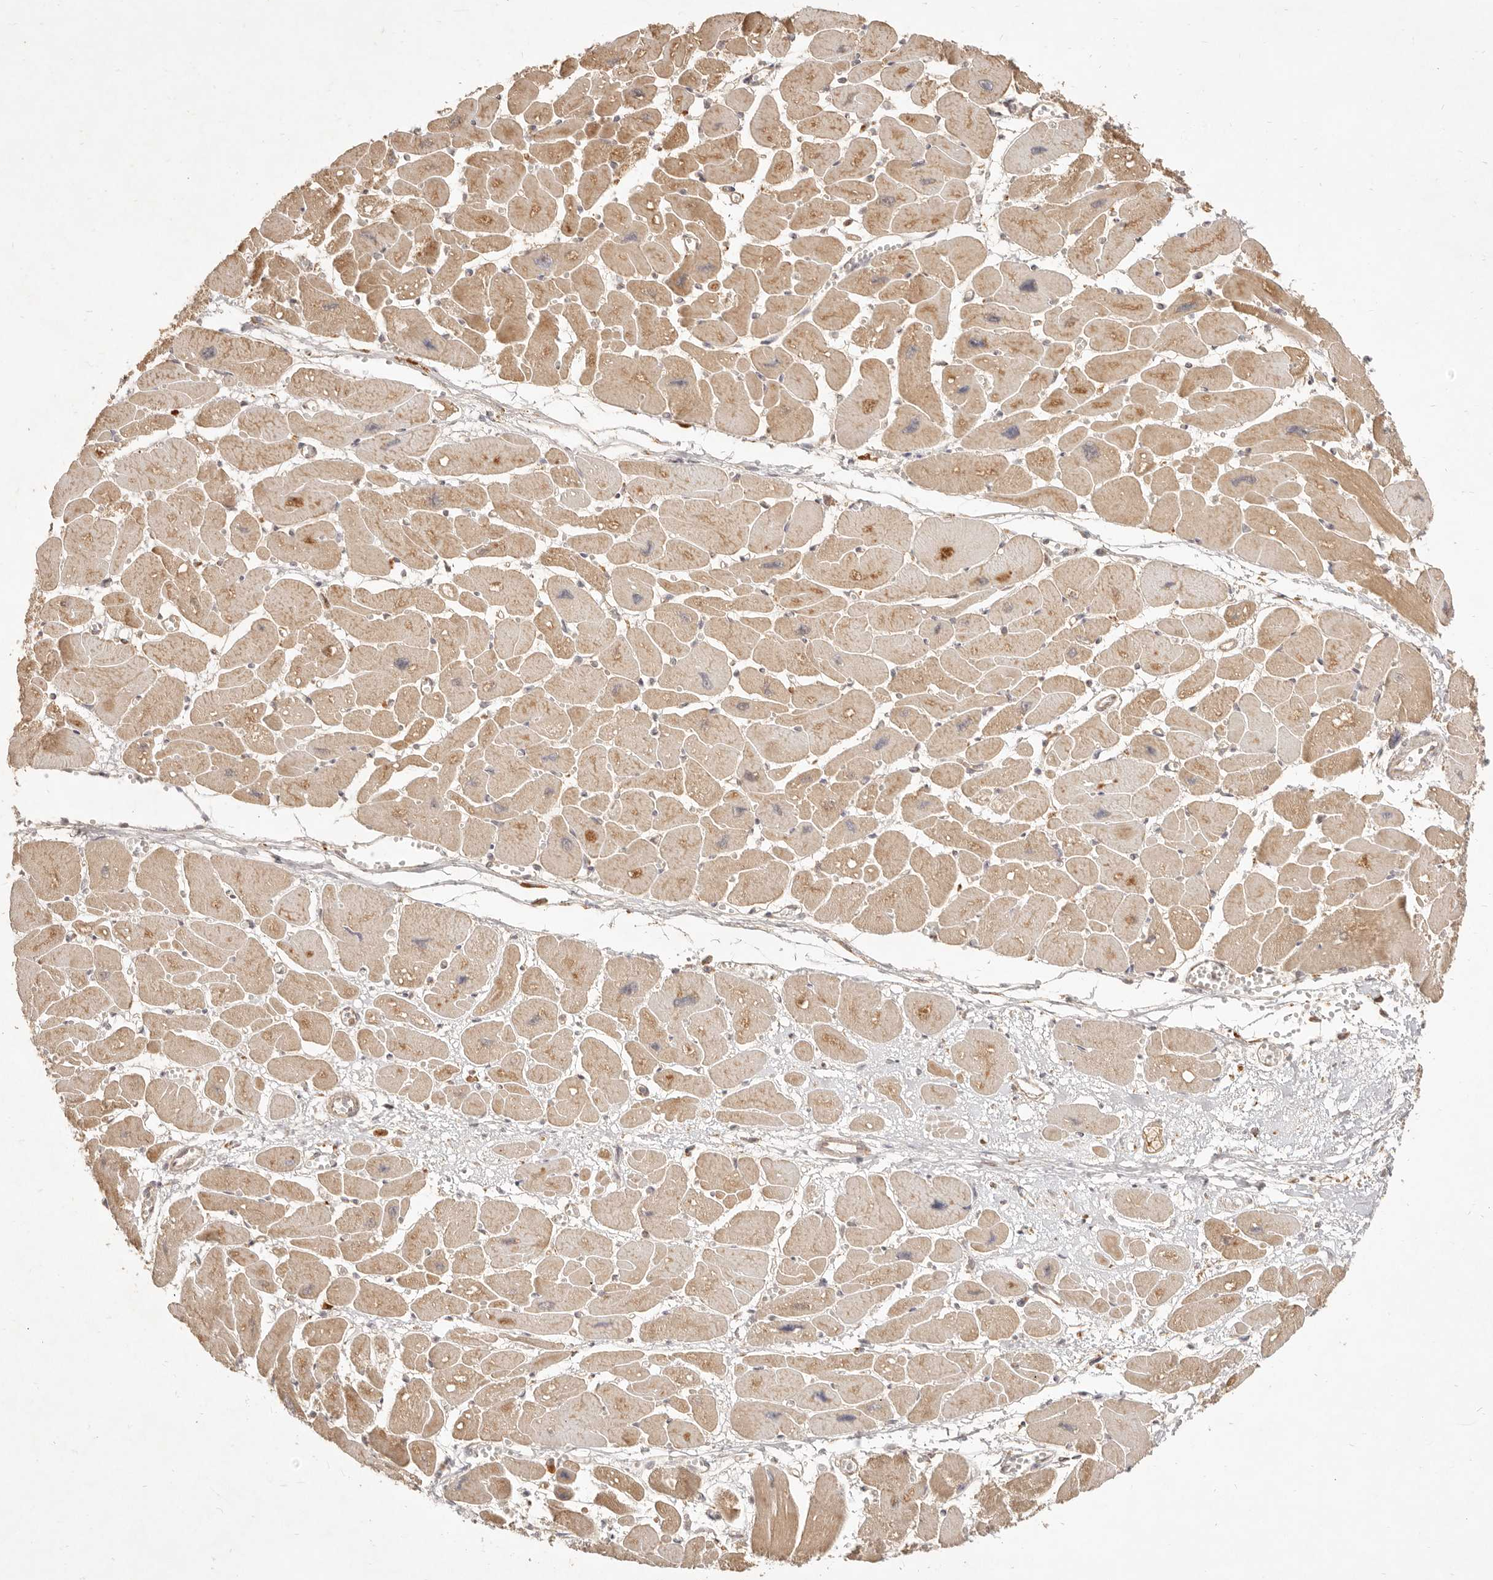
{"staining": {"intensity": "moderate", "quantity": ">75%", "location": "cytoplasmic/membranous"}, "tissue": "heart muscle", "cell_type": "Cardiomyocytes", "image_type": "normal", "snomed": [{"axis": "morphology", "description": "Normal tissue, NOS"}, {"axis": "topography", "description": "Heart"}], "caption": "Immunohistochemical staining of benign heart muscle shows moderate cytoplasmic/membranous protein staining in about >75% of cardiomyocytes.", "gene": "CPLANE2", "patient": {"sex": "female", "age": 54}}